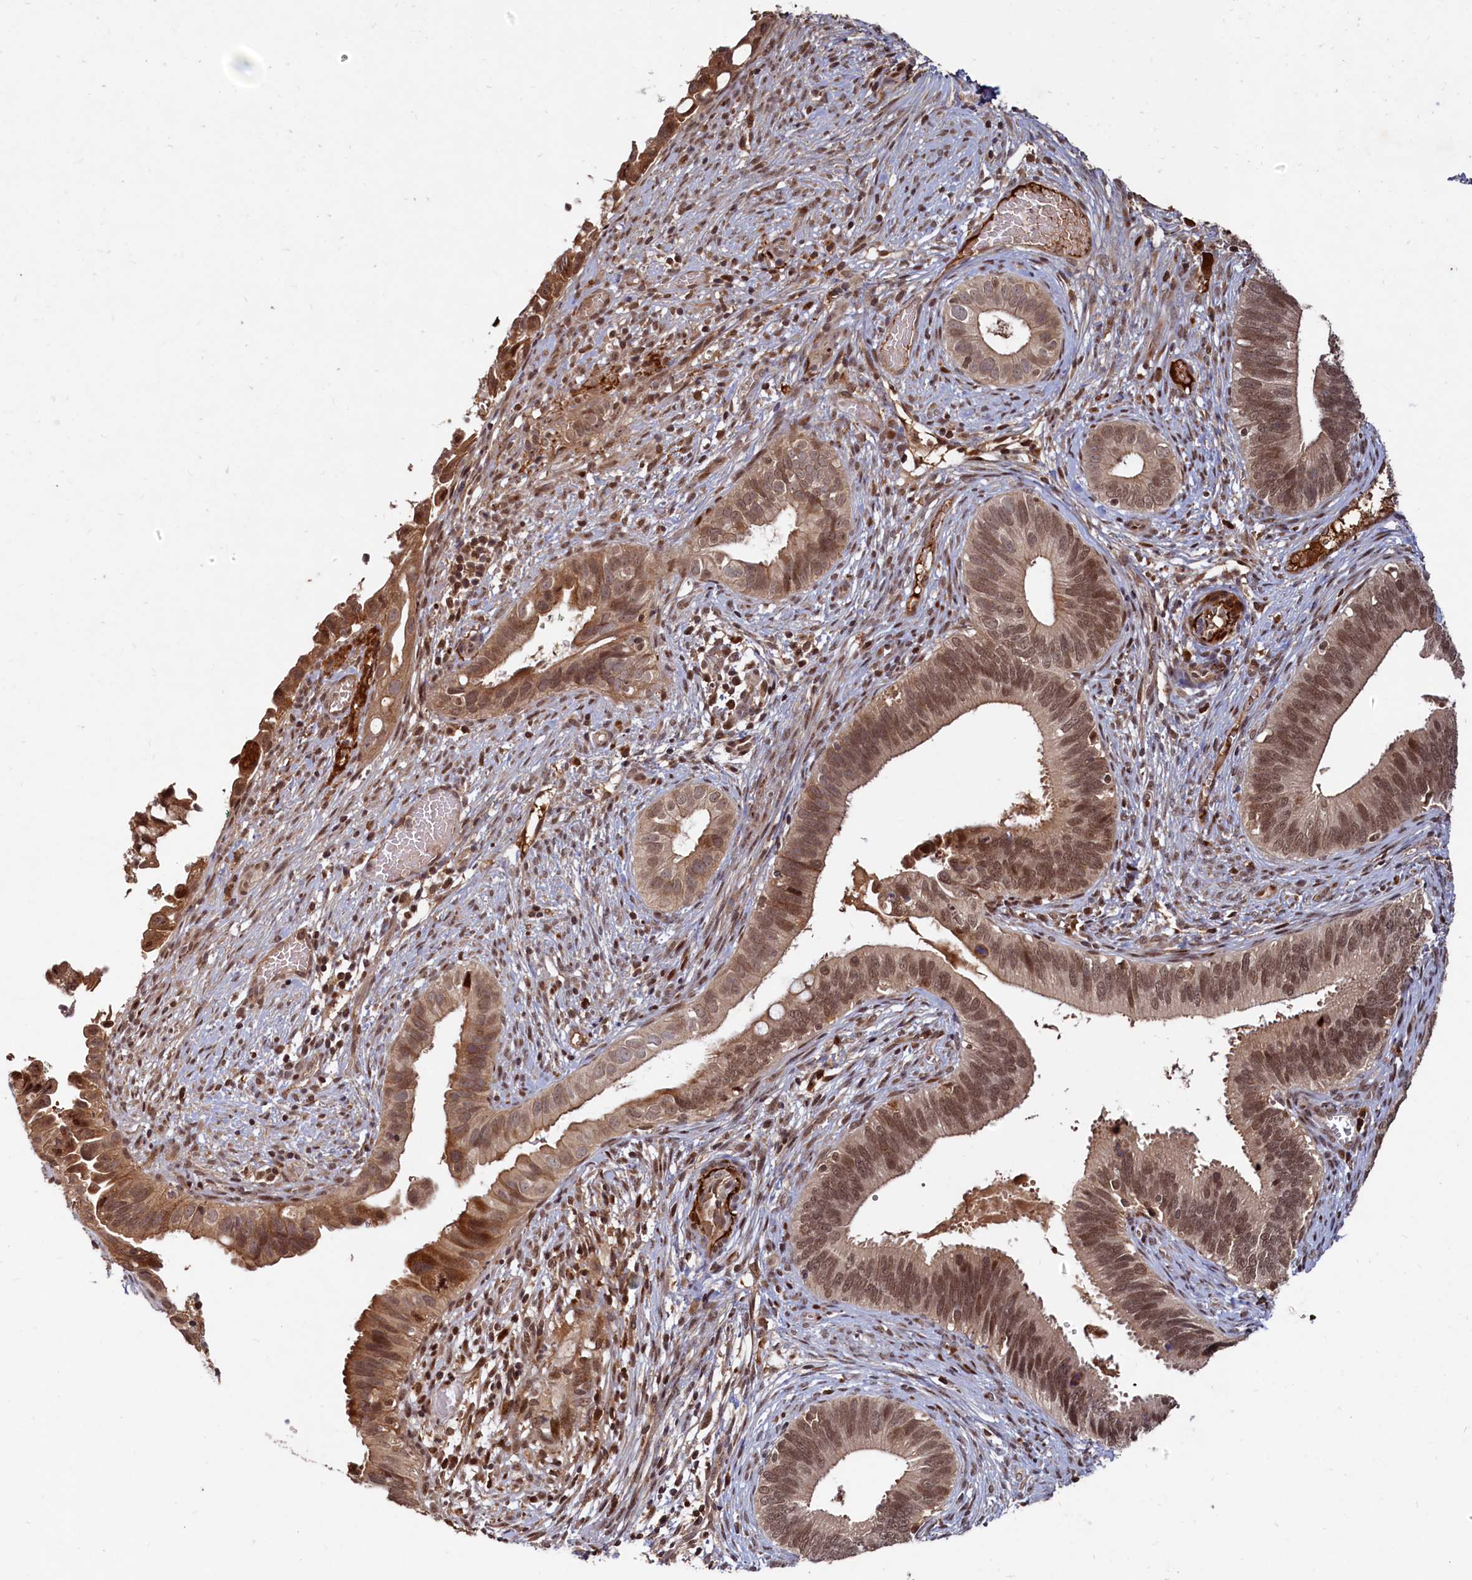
{"staining": {"intensity": "moderate", "quantity": ">75%", "location": "nuclear"}, "tissue": "cervical cancer", "cell_type": "Tumor cells", "image_type": "cancer", "snomed": [{"axis": "morphology", "description": "Adenocarcinoma, NOS"}, {"axis": "topography", "description": "Cervix"}], "caption": "Protein staining by IHC exhibits moderate nuclear expression in approximately >75% of tumor cells in cervical cancer.", "gene": "TRAPPC4", "patient": {"sex": "female", "age": 42}}